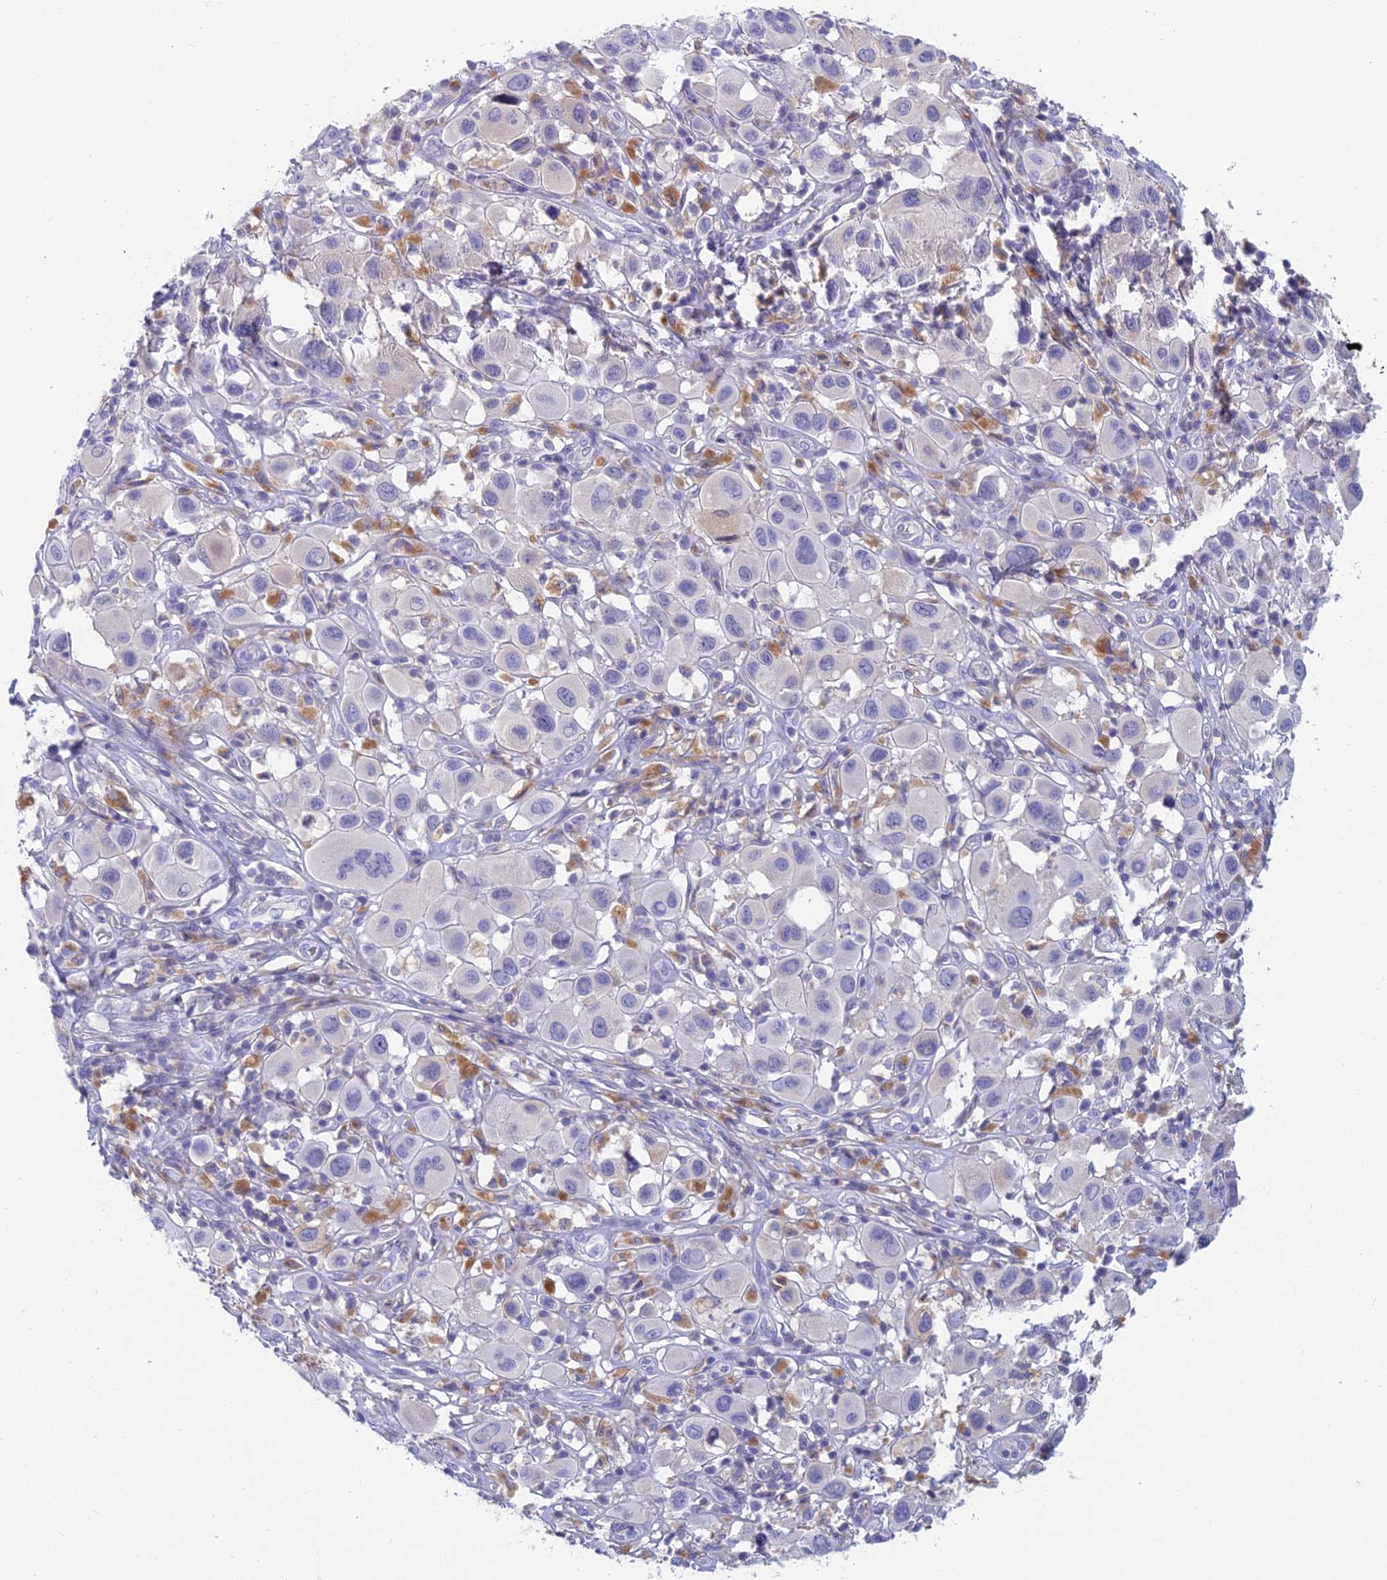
{"staining": {"intensity": "negative", "quantity": "none", "location": "none"}, "tissue": "melanoma", "cell_type": "Tumor cells", "image_type": "cancer", "snomed": [{"axis": "morphology", "description": "Malignant melanoma, Metastatic site"}, {"axis": "topography", "description": "Skin"}], "caption": "This is a image of IHC staining of malignant melanoma (metastatic site), which shows no positivity in tumor cells.", "gene": "FERD3L", "patient": {"sex": "male", "age": 41}}